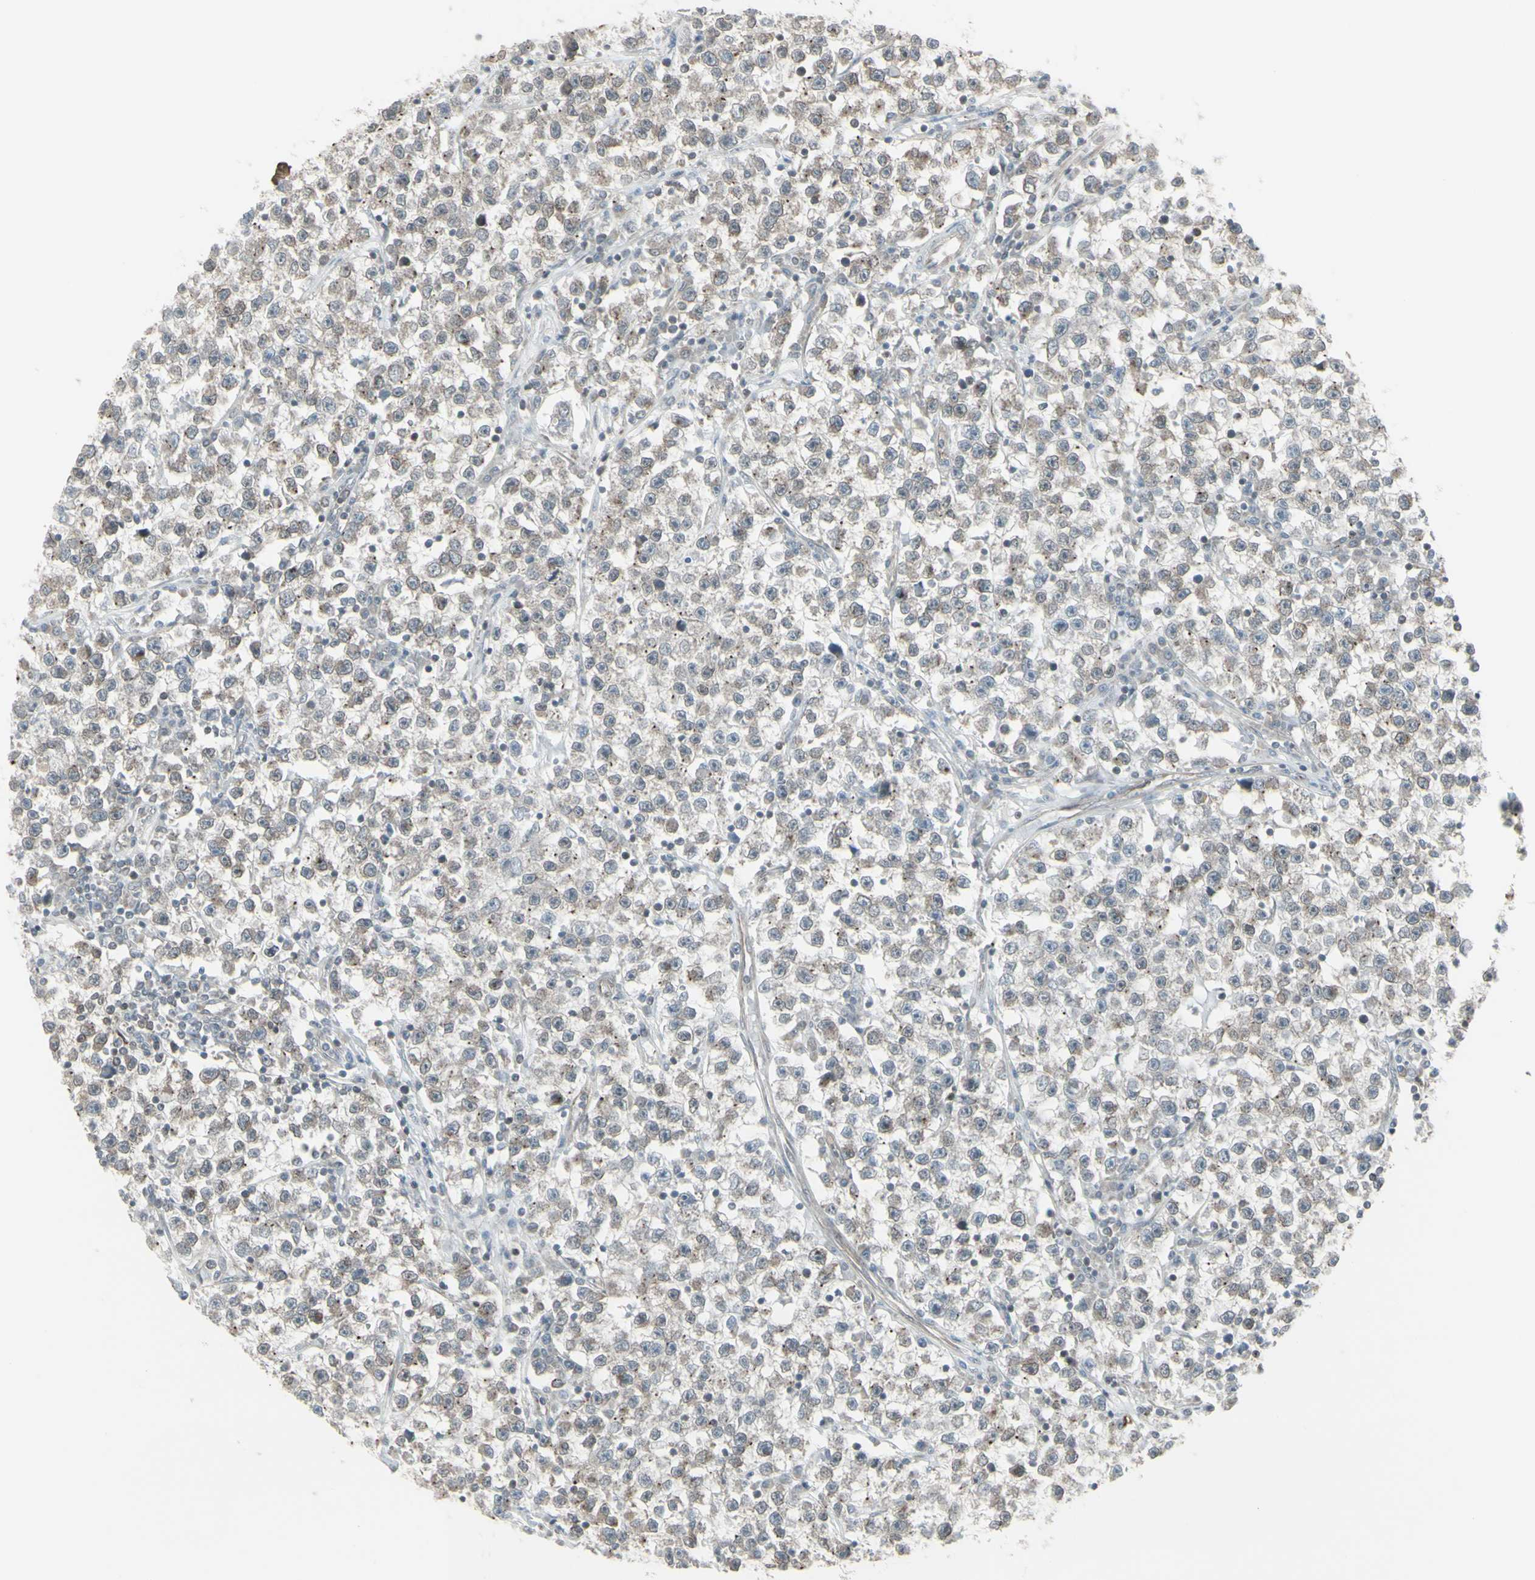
{"staining": {"intensity": "moderate", "quantity": "<25%", "location": "cytoplasmic/membranous,nuclear"}, "tissue": "testis cancer", "cell_type": "Tumor cells", "image_type": "cancer", "snomed": [{"axis": "morphology", "description": "Seminoma, NOS"}, {"axis": "topography", "description": "Testis"}], "caption": "This histopathology image shows immunohistochemistry staining of seminoma (testis), with low moderate cytoplasmic/membranous and nuclear positivity in approximately <25% of tumor cells.", "gene": "DTX3L", "patient": {"sex": "male", "age": 22}}